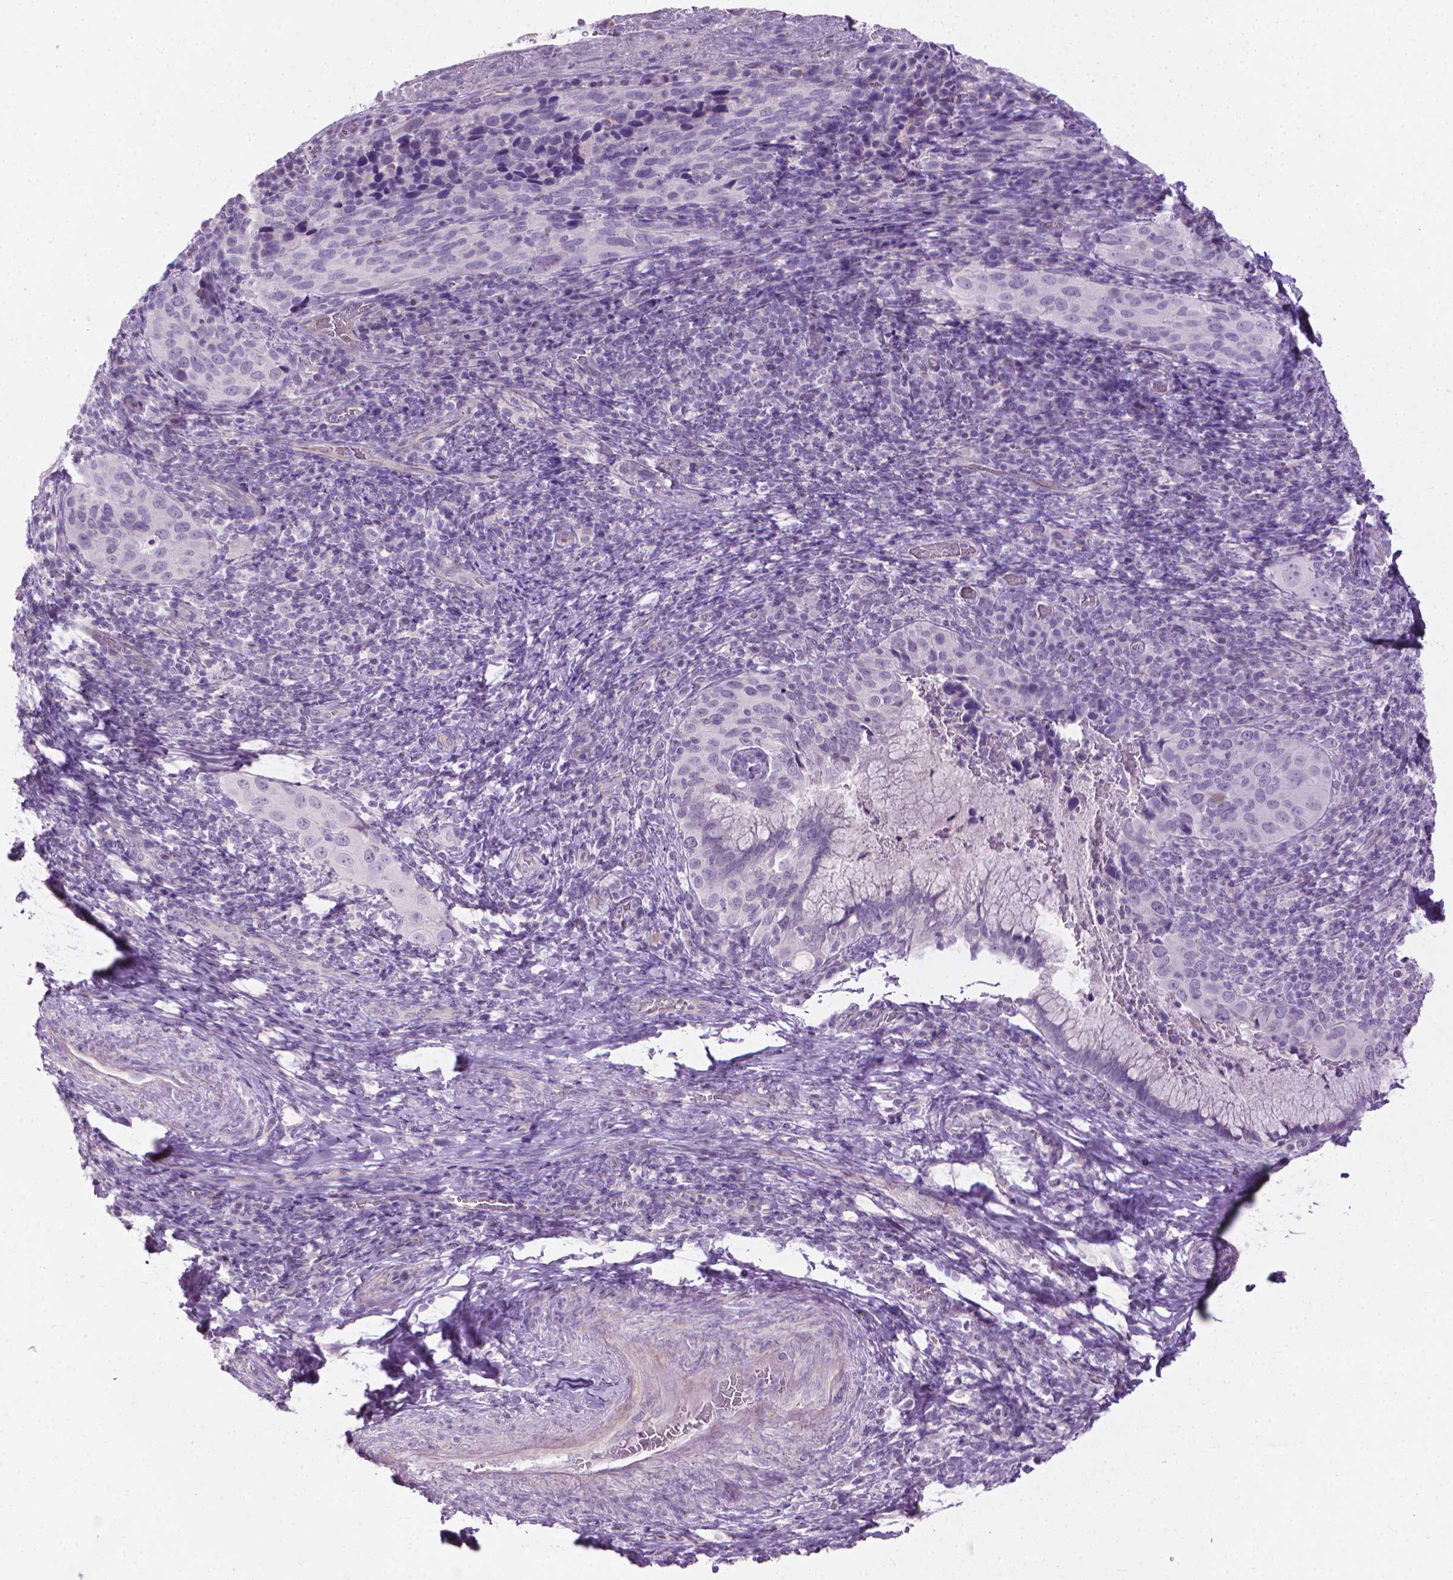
{"staining": {"intensity": "negative", "quantity": "none", "location": "none"}, "tissue": "cervical cancer", "cell_type": "Tumor cells", "image_type": "cancer", "snomed": [{"axis": "morphology", "description": "Normal tissue, NOS"}, {"axis": "morphology", "description": "Squamous cell carcinoma, NOS"}, {"axis": "topography", "description": "Cervix"}], "caption": "Histopathology image shows no significant protein staining in tumor cells of squamous cell carcinoma (cervical).", "gene": "KRT73", "patient": {"sex": "female", "age": 51}}